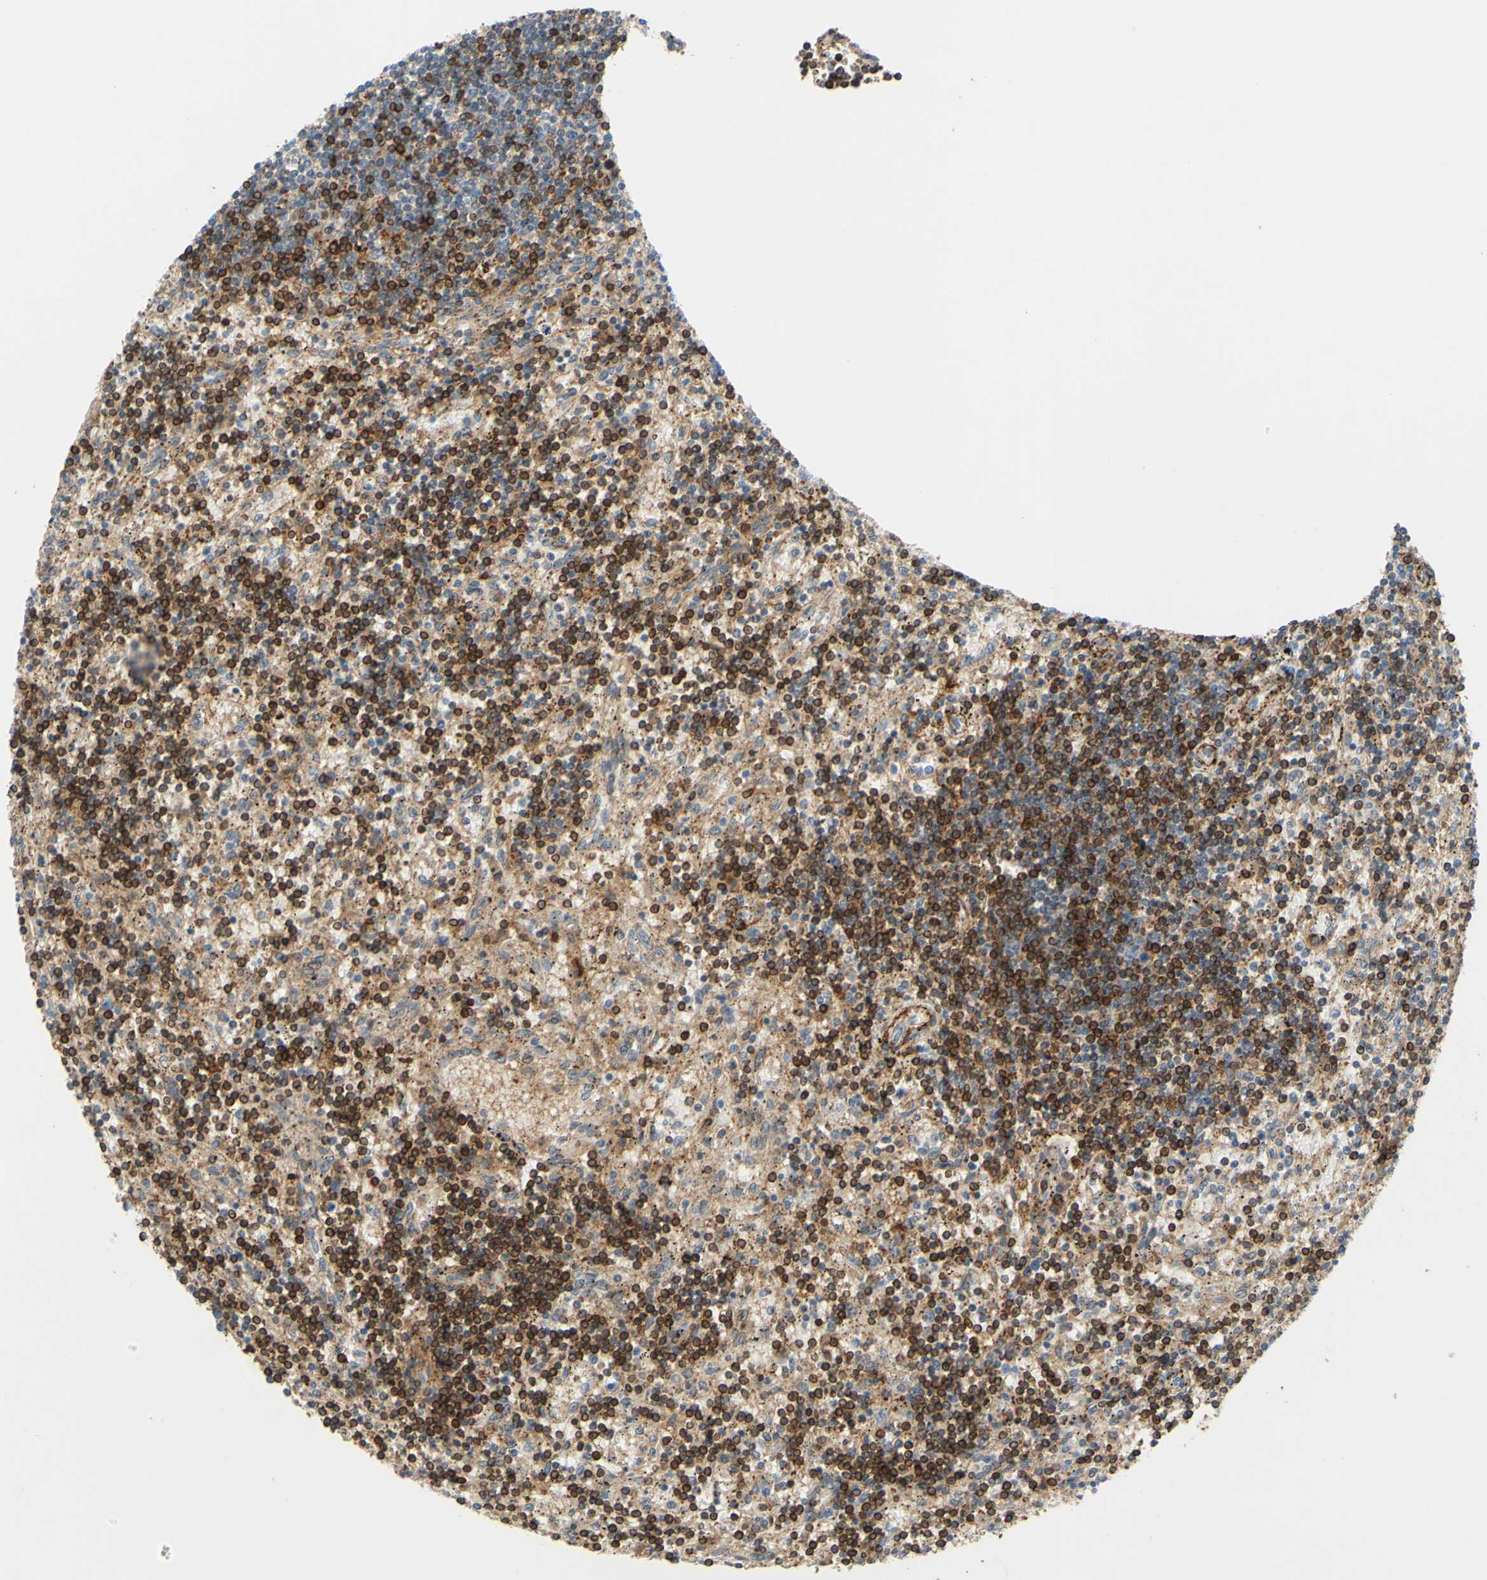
{"staining": {"intensity": "strong", "quantity": "25%-75%", "location": "cytoplasmic/membranous"}, "tissue": "lymphoma", "cell_type": "Tumor cells", "image_type": "cancer", "snomed": [{"axis": "morphology", "description": "Malignant lymphoma, non-Hodgkin's type, Low grade"}, {"axis": "topography", "description": "Spleen"}], "caption": "Lymphoma tissue displays strong cytoplasmic/membranous expression in about 25%-75% of tumor cells", "gene": "POR", "patient": {"sex": "male", "age": 76}}